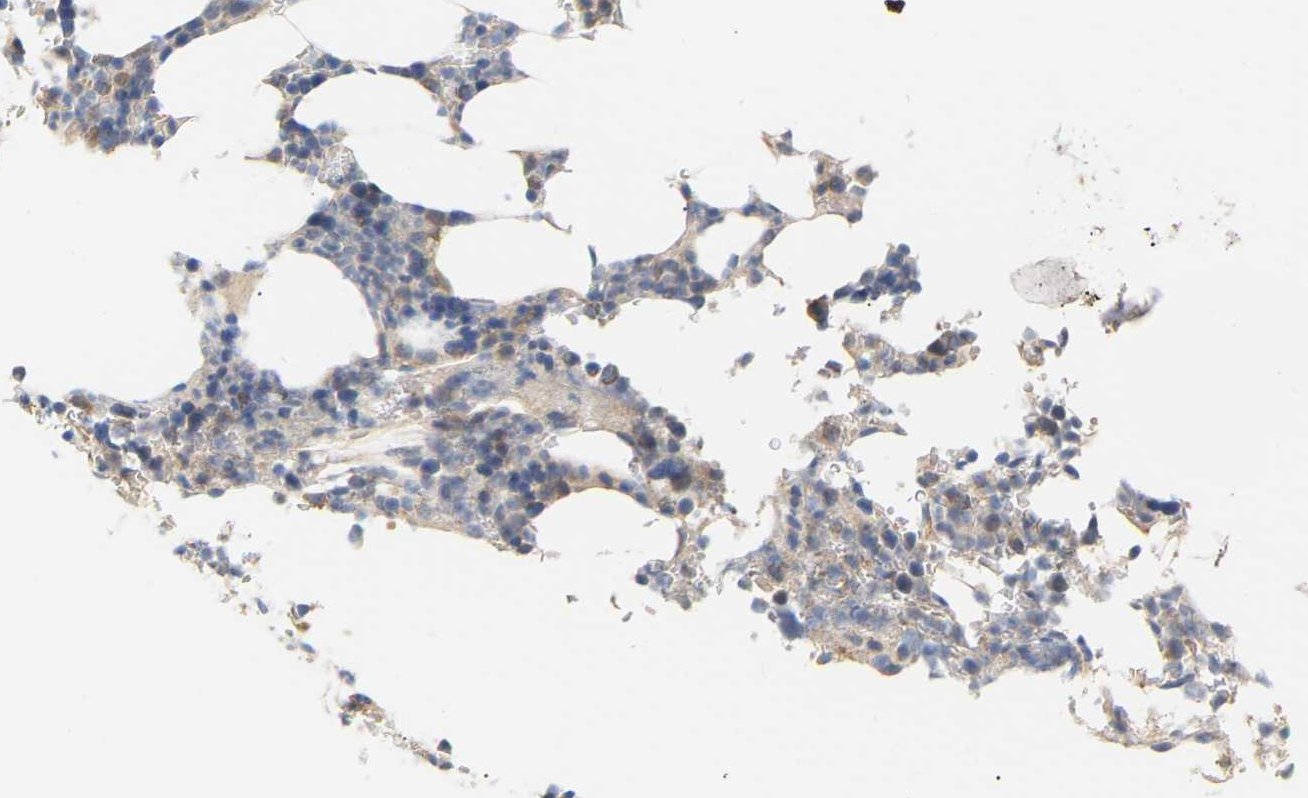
{"staining": {"intensity": "weak", "quantity": "<25%", "location": "cytoplasmic/membranous"}, "tissue": "bone marrow", "cell_type": "Hematopoietic cells", "image_type": "normal", "snomed": [{"axis": "morphology", "description": "Normal tissue, NOS"}, {"axis": "topography", "description": "Bone marrow"}], "caption": "An IHC photomicrograph of benign bone marrow is shown. There is no staining in hematopoietic cells of bone marrow.", "gene": "TPMT", "patient": {"sex": "female", "age": 81}}